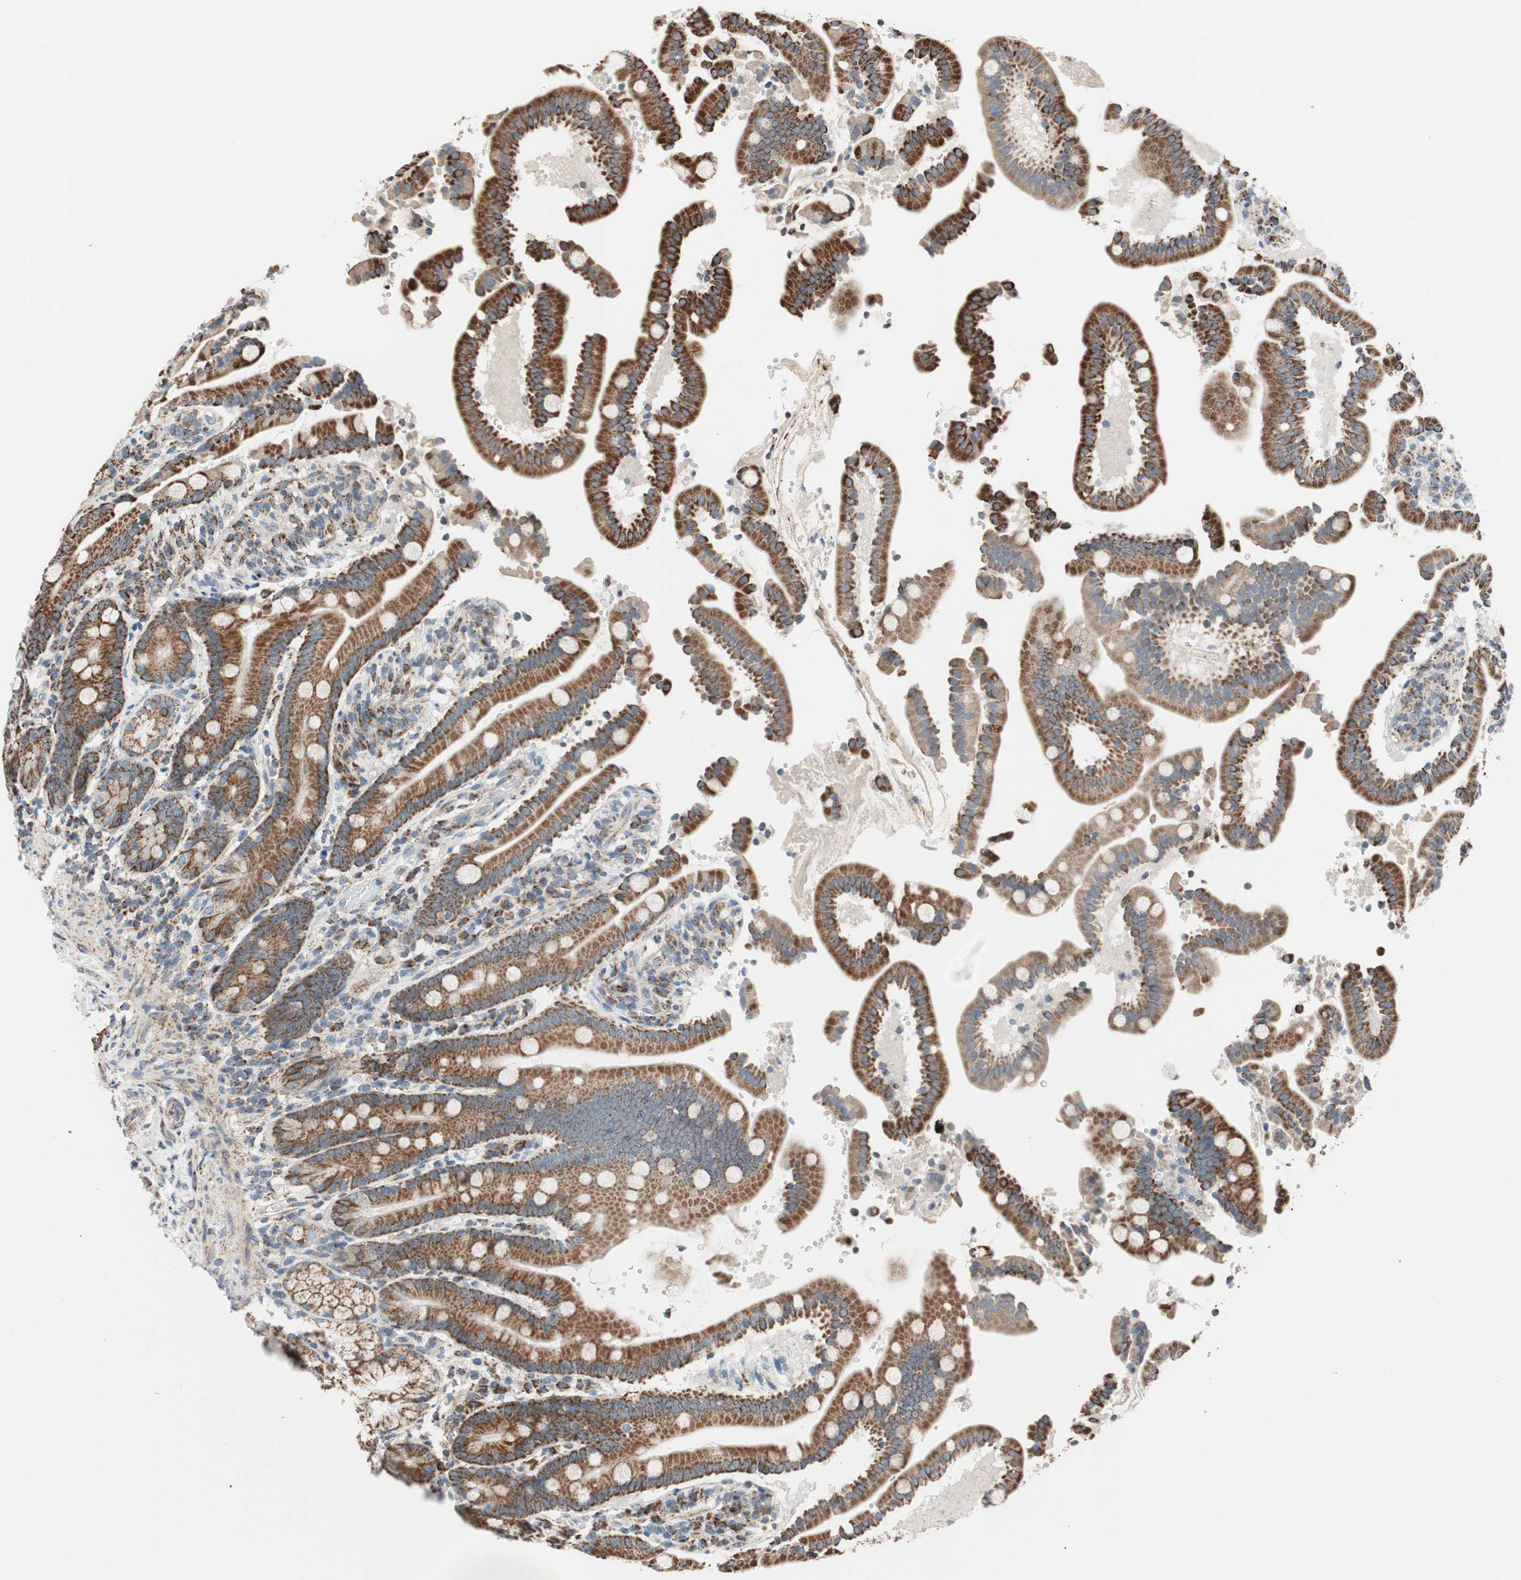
{"staining": {"intensity": "strong", "quantity": ">75%", "location": "cytoplasmic/membranous"}, "tissue": "duodenum", "cell_type": "Glandular cells", "image_type": "normal", "snomed": [{"axis": "morphology", "description": "Normal tissue, NOS"}, {"axis": "topography", "description": "Small intestine, NOS"}], "caption": "Immunohistochemical staining of normal human duodenum demonstrates high levels of strong cytoplasmic/membranous expression in about >75% of glandular cells. The protein is stained brown, and the nuclei are stained in blue (DAB IHC with brightfield microscopy, high magnification).", "gene": "PCSK4", "patient": {"sex": "female", "age": 71}}